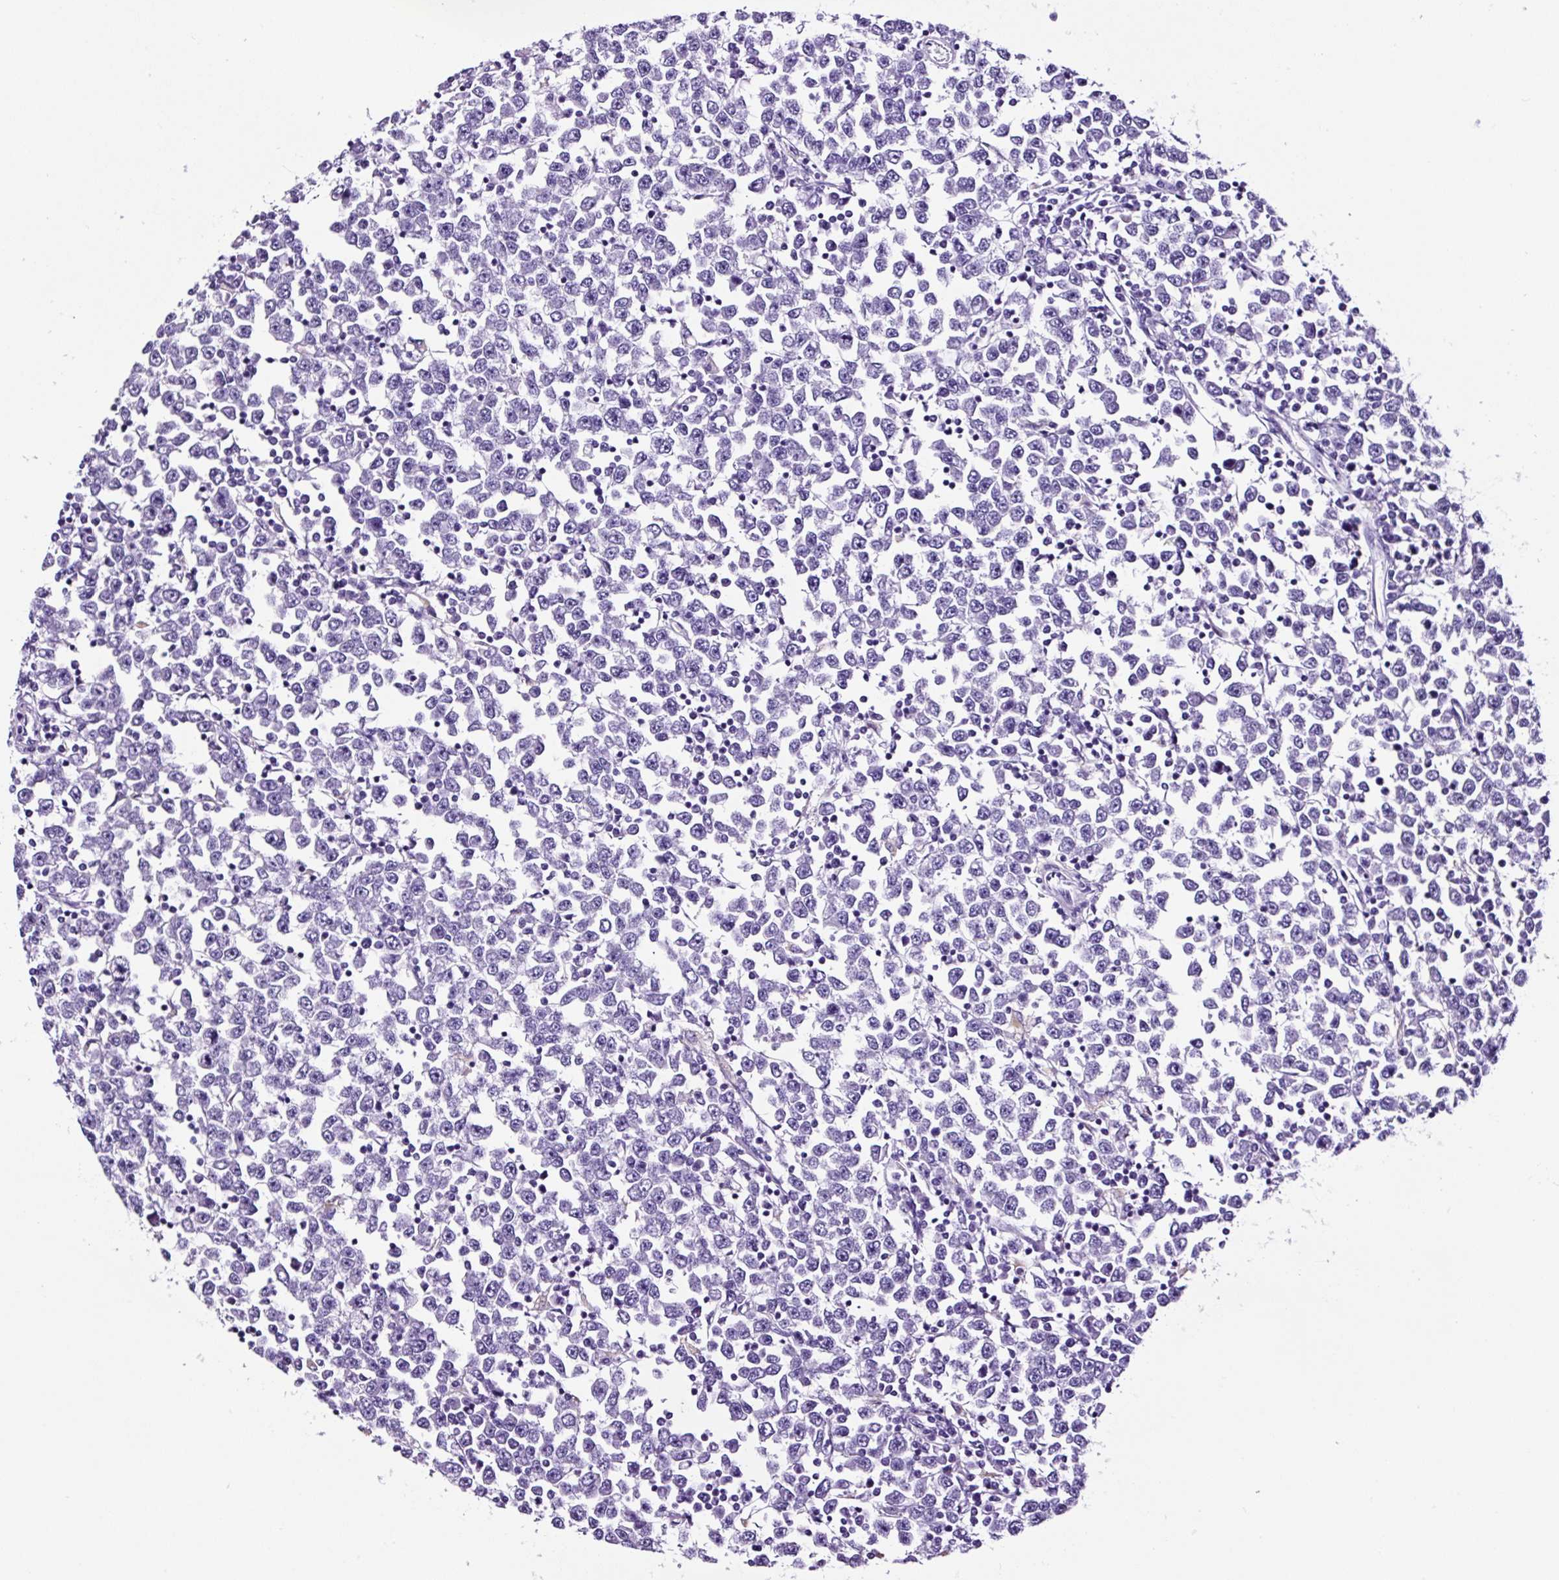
{"staining": {"intensity": "negative", "quantity": "none", "location": "none"}, "tissue": "testis cancer", "cell_type": "Tumor cells", "image_type": "cancer", "snomed": [{"axis": "morphology", "description": "Seminoma, NOS"}, {"axis": "topography", "description": "Testis"}], "caption": "Tumor cells show no significant positivity in testis cancer.", "gene": "FBXL7", "patient": {"sex": "male", "age": 65}}